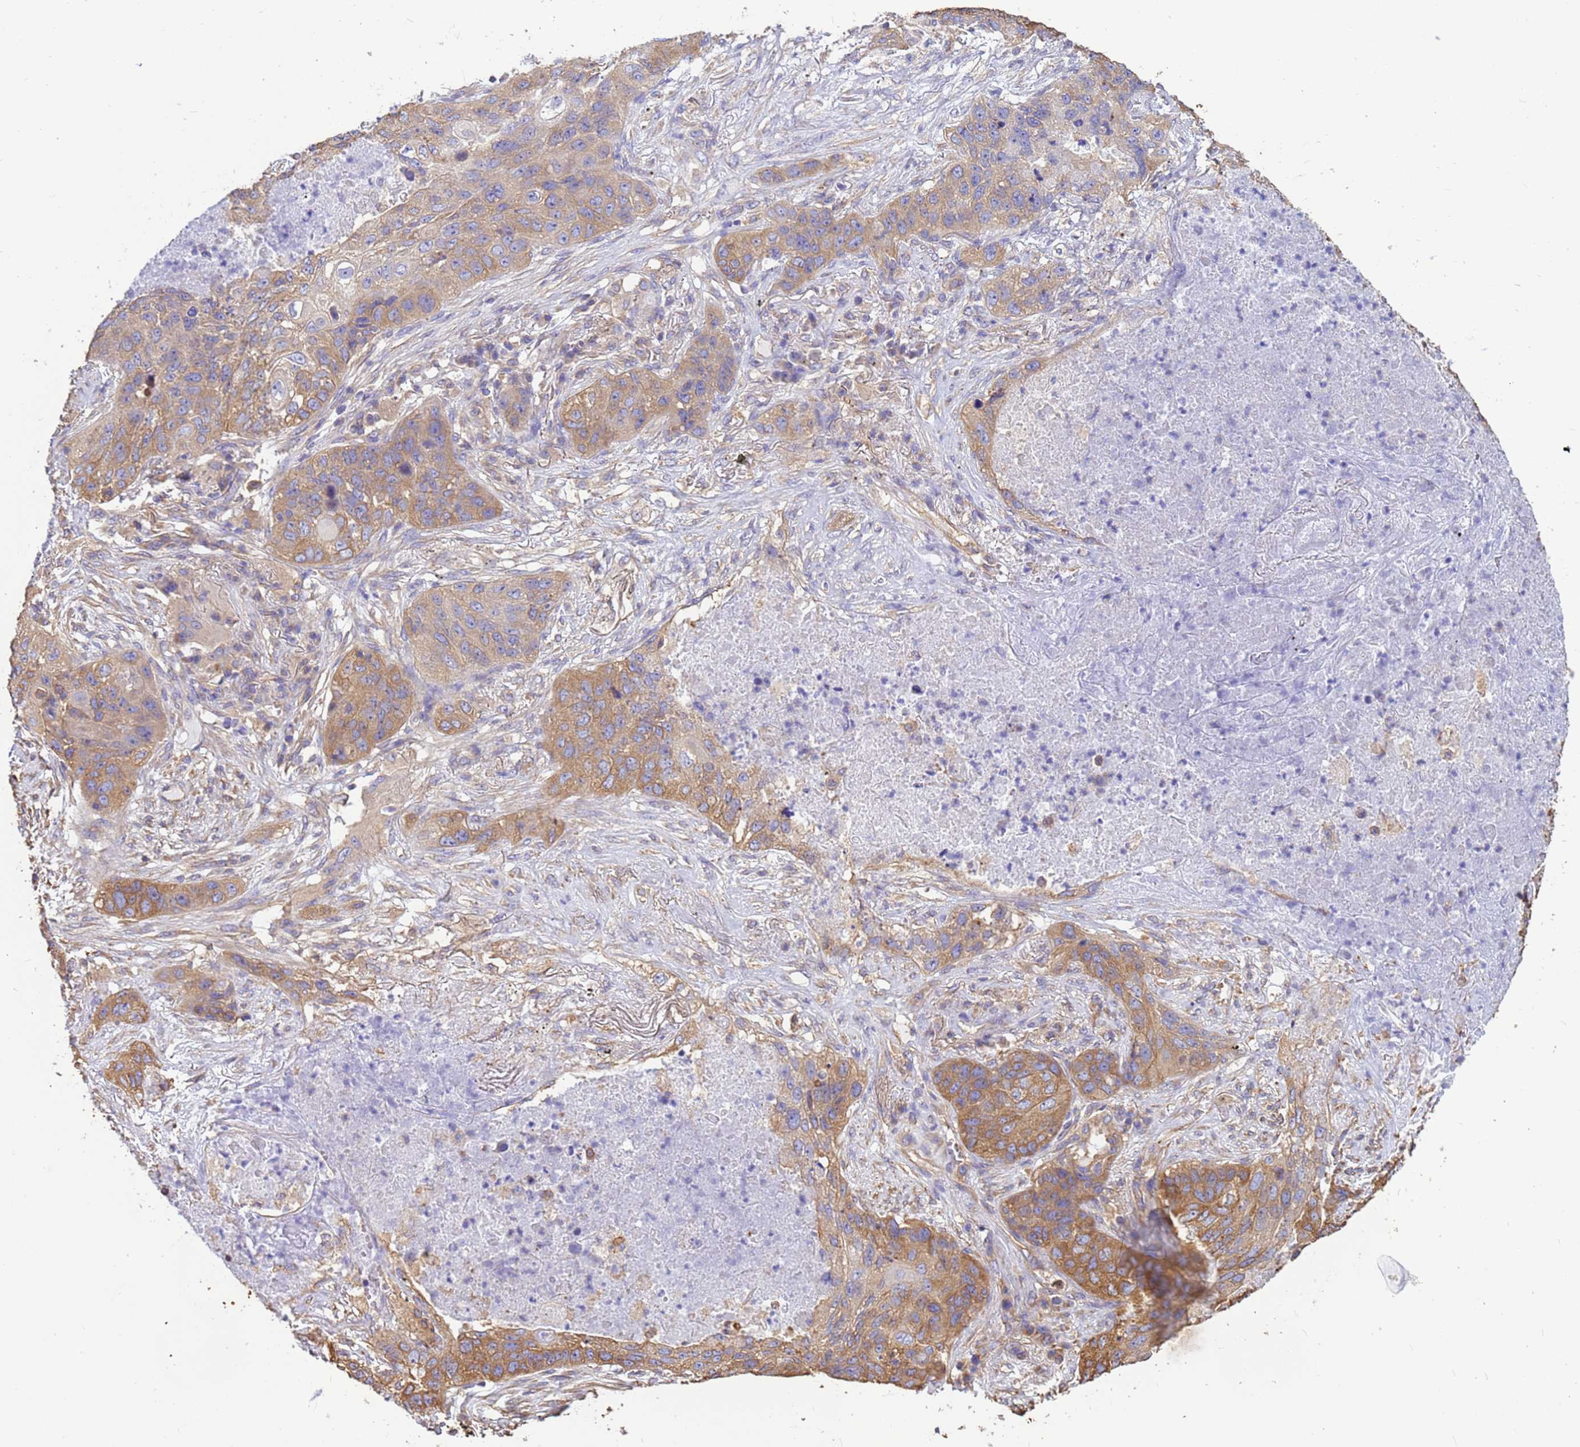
{"staining": {"intensity": "moderate", "quantity": "<25%", "location": "cytoplasmic/membranous"}, "tissue": "lung cancer", "cell_type": "Tumor cells", "image_type": "cancer", "snomed": [{"axis": "morphology", "description": "Squamous cell carcinoma, NOS"}, {"axis": "topography", "description": "Lung"}], "caption": "Tumor cells exhibit low levels of moderate cytoplasmic/membranous positivity in approximately <25% of cells in lung squamous cell carcinoma.", "gene": "TUBB1", "patient": {"sex": "female", "age": 63}}